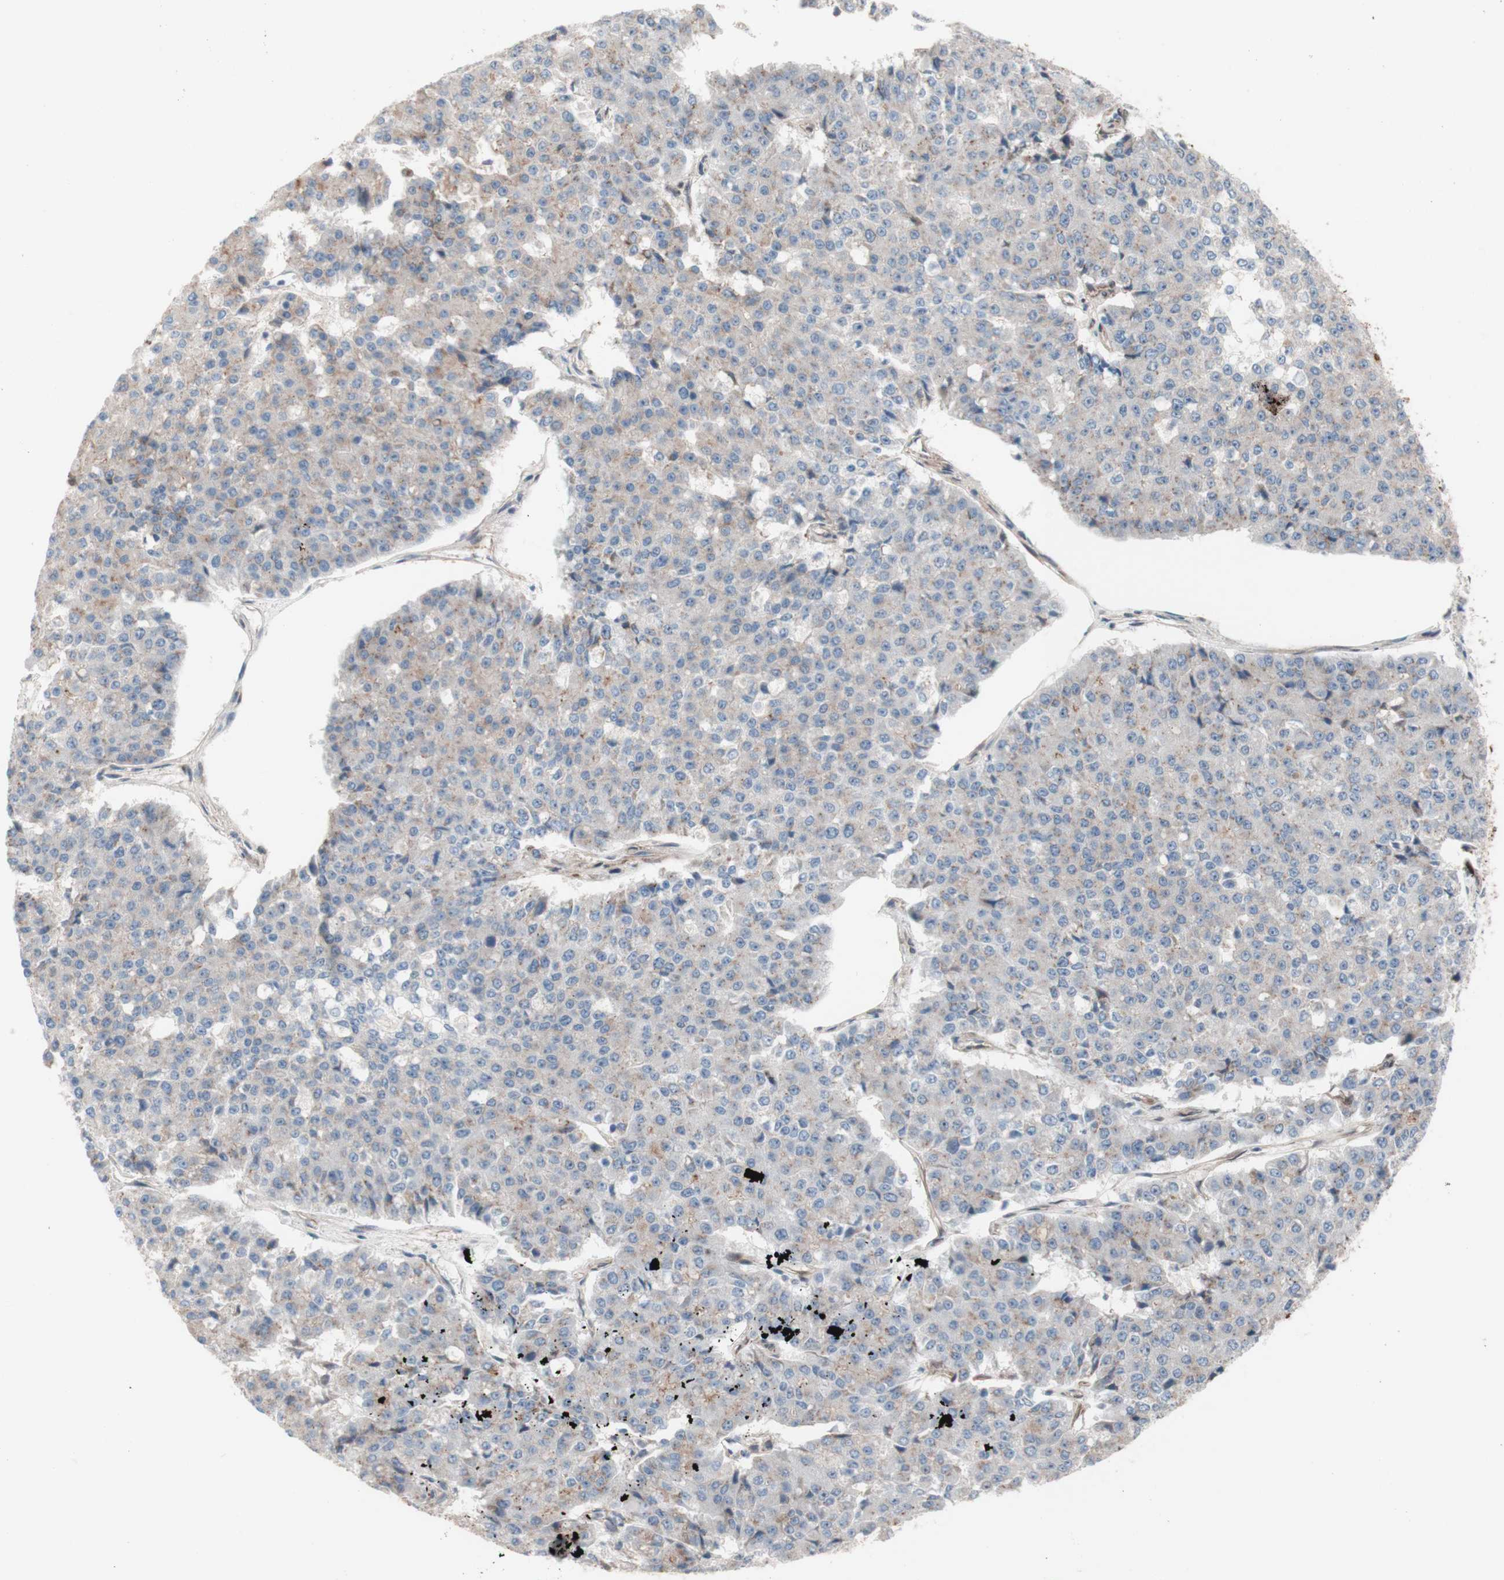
{"staining": {"intensity": "weak", "quantity": ">75%", "location": "cytoplasmic/membranous"}, "tissue": "pancreatic cancer", "cell_type": "Tumor cells", "image_type": "cancer", "snomed": [{"axis": "morphology", "description": "Adenocarcinoma, NOS"}, {"axis": "topography", "description": "Pancreas"}], "caption": "Human pancreatic cancer (adenocarcinoma) stained with a brown dye exhibits weak cytoplasmic/membranous positive staining in approximately >75% of tumor cells.", "gene": "CNN3", "patient": {"sex": "male", "age": 50}}